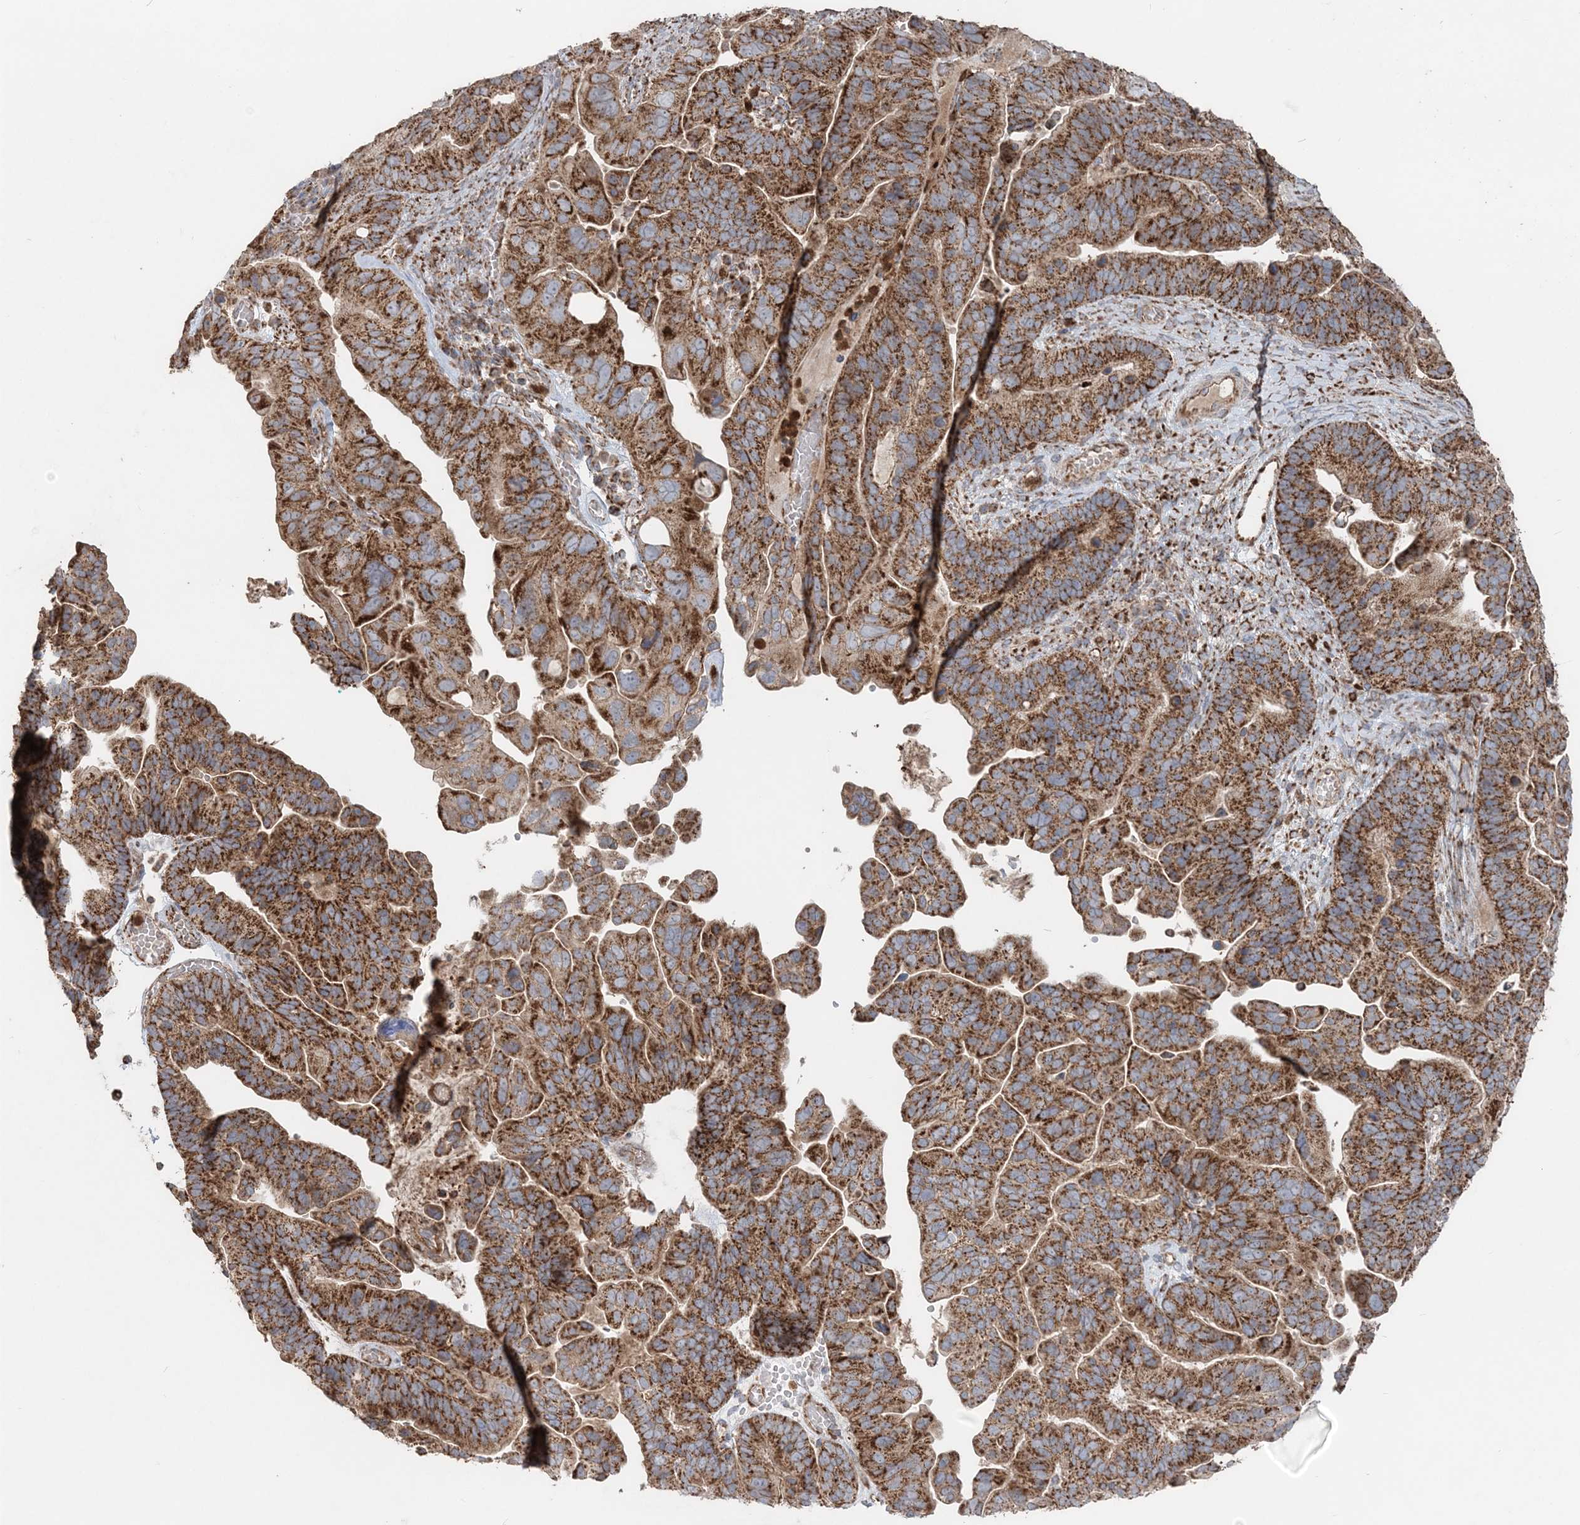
{"staining": {"intensity": "strong", "quantity": ">75%", "location": "cytoplasmic/membranous"}, "tissue": "ovarian cancer", "cell_type": "Tumor cells", "image_type": "cancer", "snomed": [{"axis": "morphology", "description": "Cystadenocarcinoma, serous, NOS"}, {"axis": "topography", "description": "Ovary"}], "caption": "Immunohistochemistry micrograph of neoplastic tissue: ovarian cancer (serous cystadenocarcinoma) stained using immunohistochemistry shows high levels of strong protein expression localized specifically in the cytoplasmic/membranous of tumor cells, appearing as a cytoplasmic/membranous brown color.", "gene": "LRPPRC", "patient": {"sex": "female", "age": 56}}